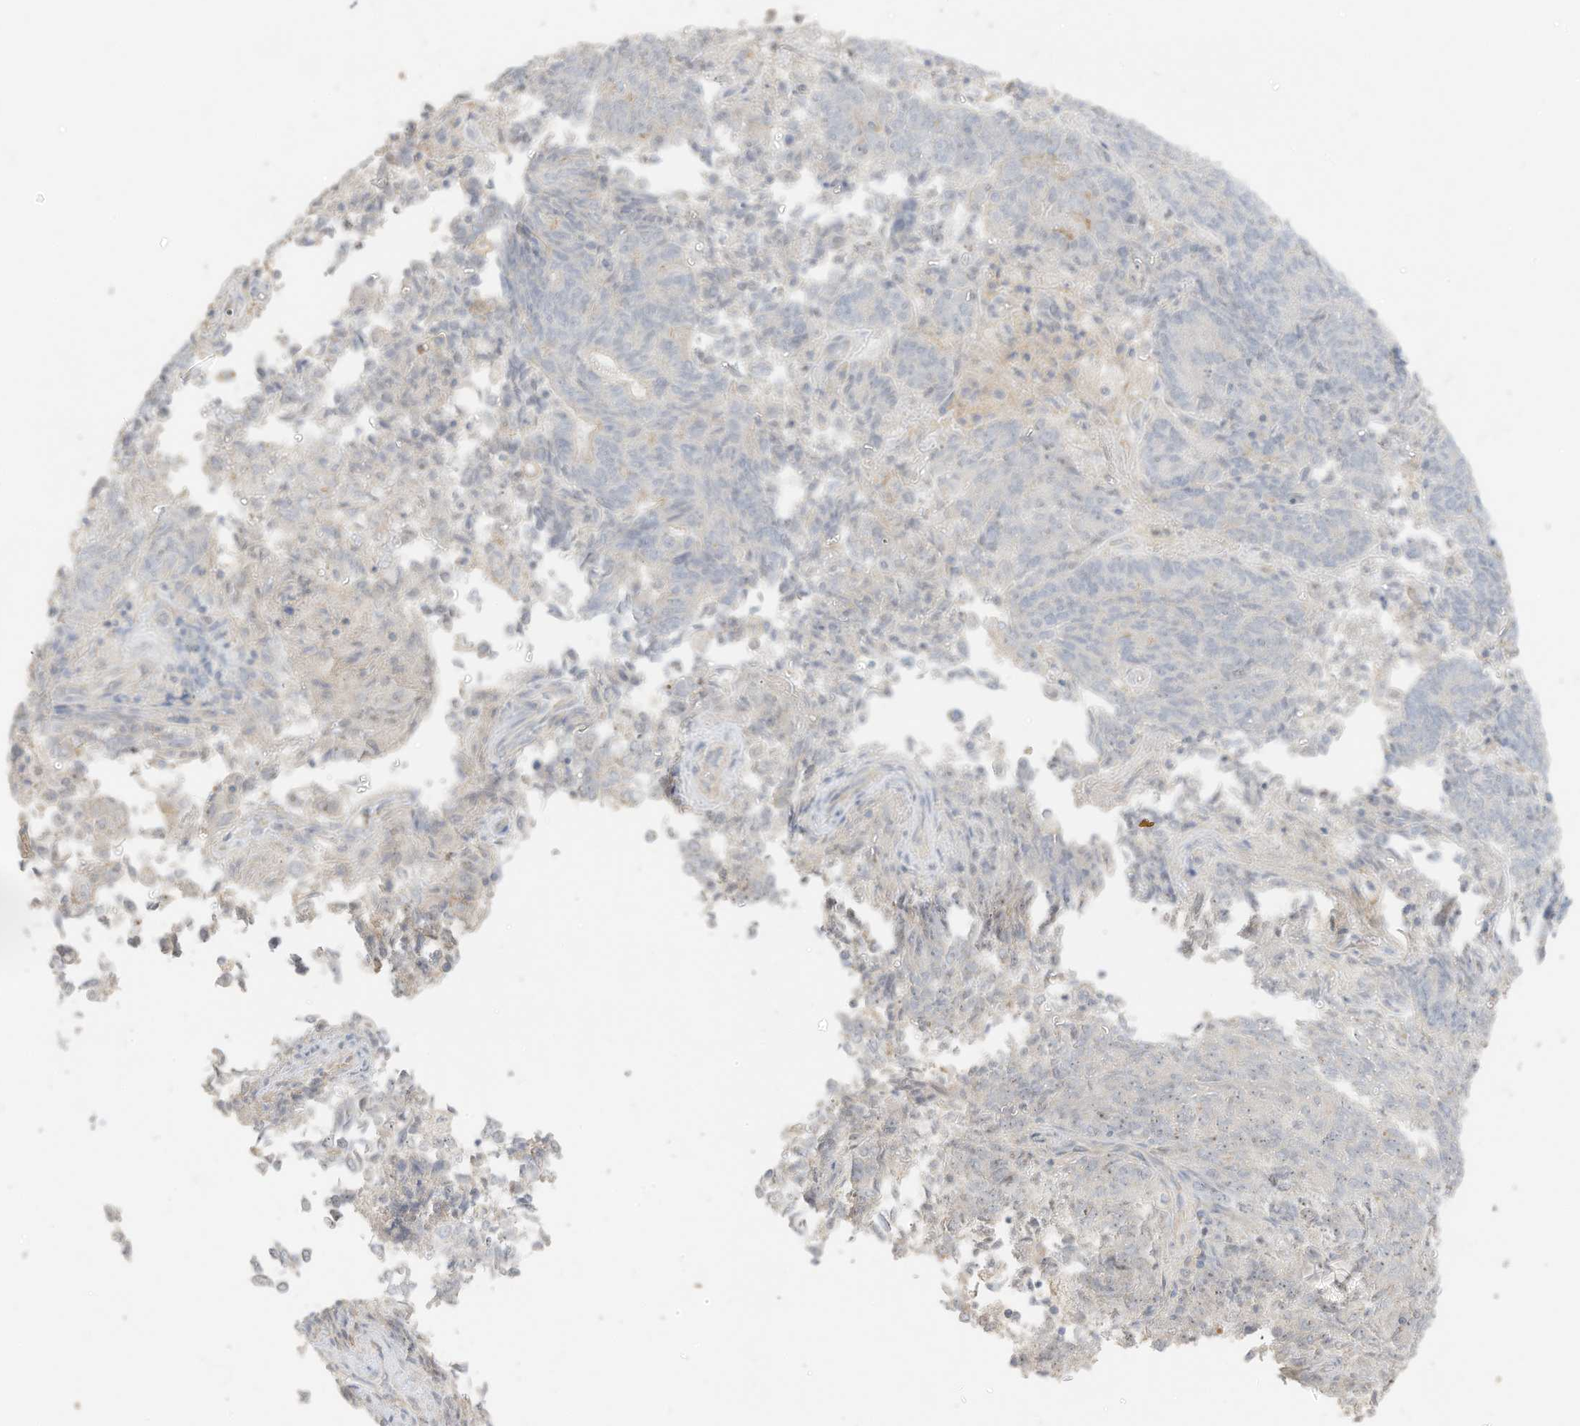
{"staining": {"intensity": "negative", "quantity": "none", "location": "none"}, "tissue": "endometrial cancer", "cell_type": "Tumor cells", "image_type": "cancer", "snomed": [{"axis": "morphology", "description": "Adenocarcinoma, NOS"}, {"axis": "topography", "description": "Endometrium"}], "caption": "DAB (3,3'-diaminobenzidine) immunohistochemical staining of human endometrial adenocarcinoma displays no significant positivity in tumor cells. (DAB IHC, high magnification).", "gene": "ZBTB41", "patient": {"sex": "female", "age": 80}}